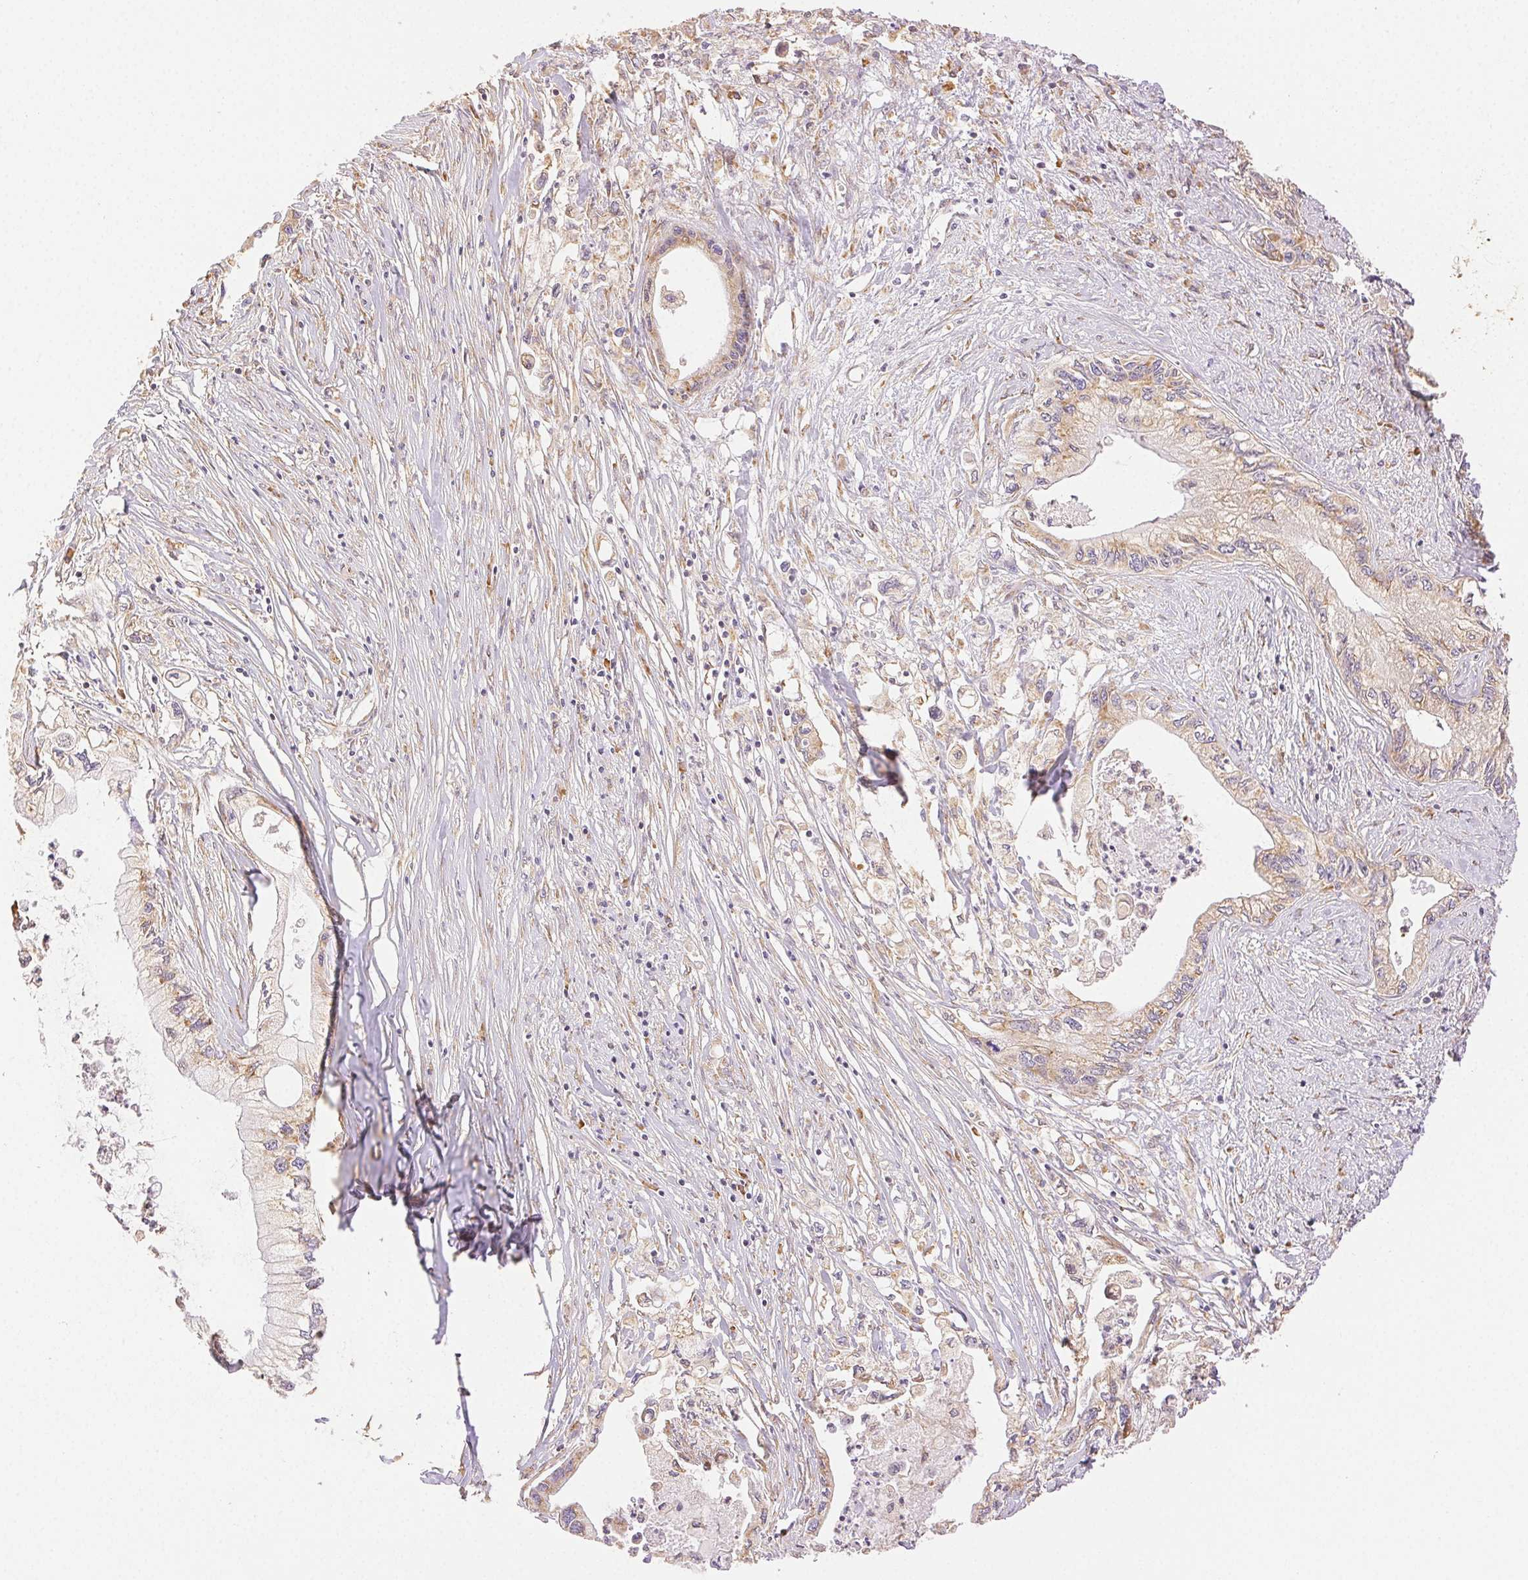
{"staining": {"intensity": "weak", "quantity": ">75%", "location": "cytoplasmic/membranous"}, "tissue": "pancreatic cancer", "cell_type": "Tumor cells", "image_type": "cancer", "snomed": [{"axis": "morphology", "description": "Adenocarcinoma, NOS"}, {"axis": "topography", "description": "Pancreas"}], "caption": "A low amount of weak cytoplasmic/membranous positivity is appreciated in about >75% of tumor cells in adenocarcinoma (pancreatic) tissue.", "gene": "ENTREP1", "patient": {"sex": "male", "age": 61}}